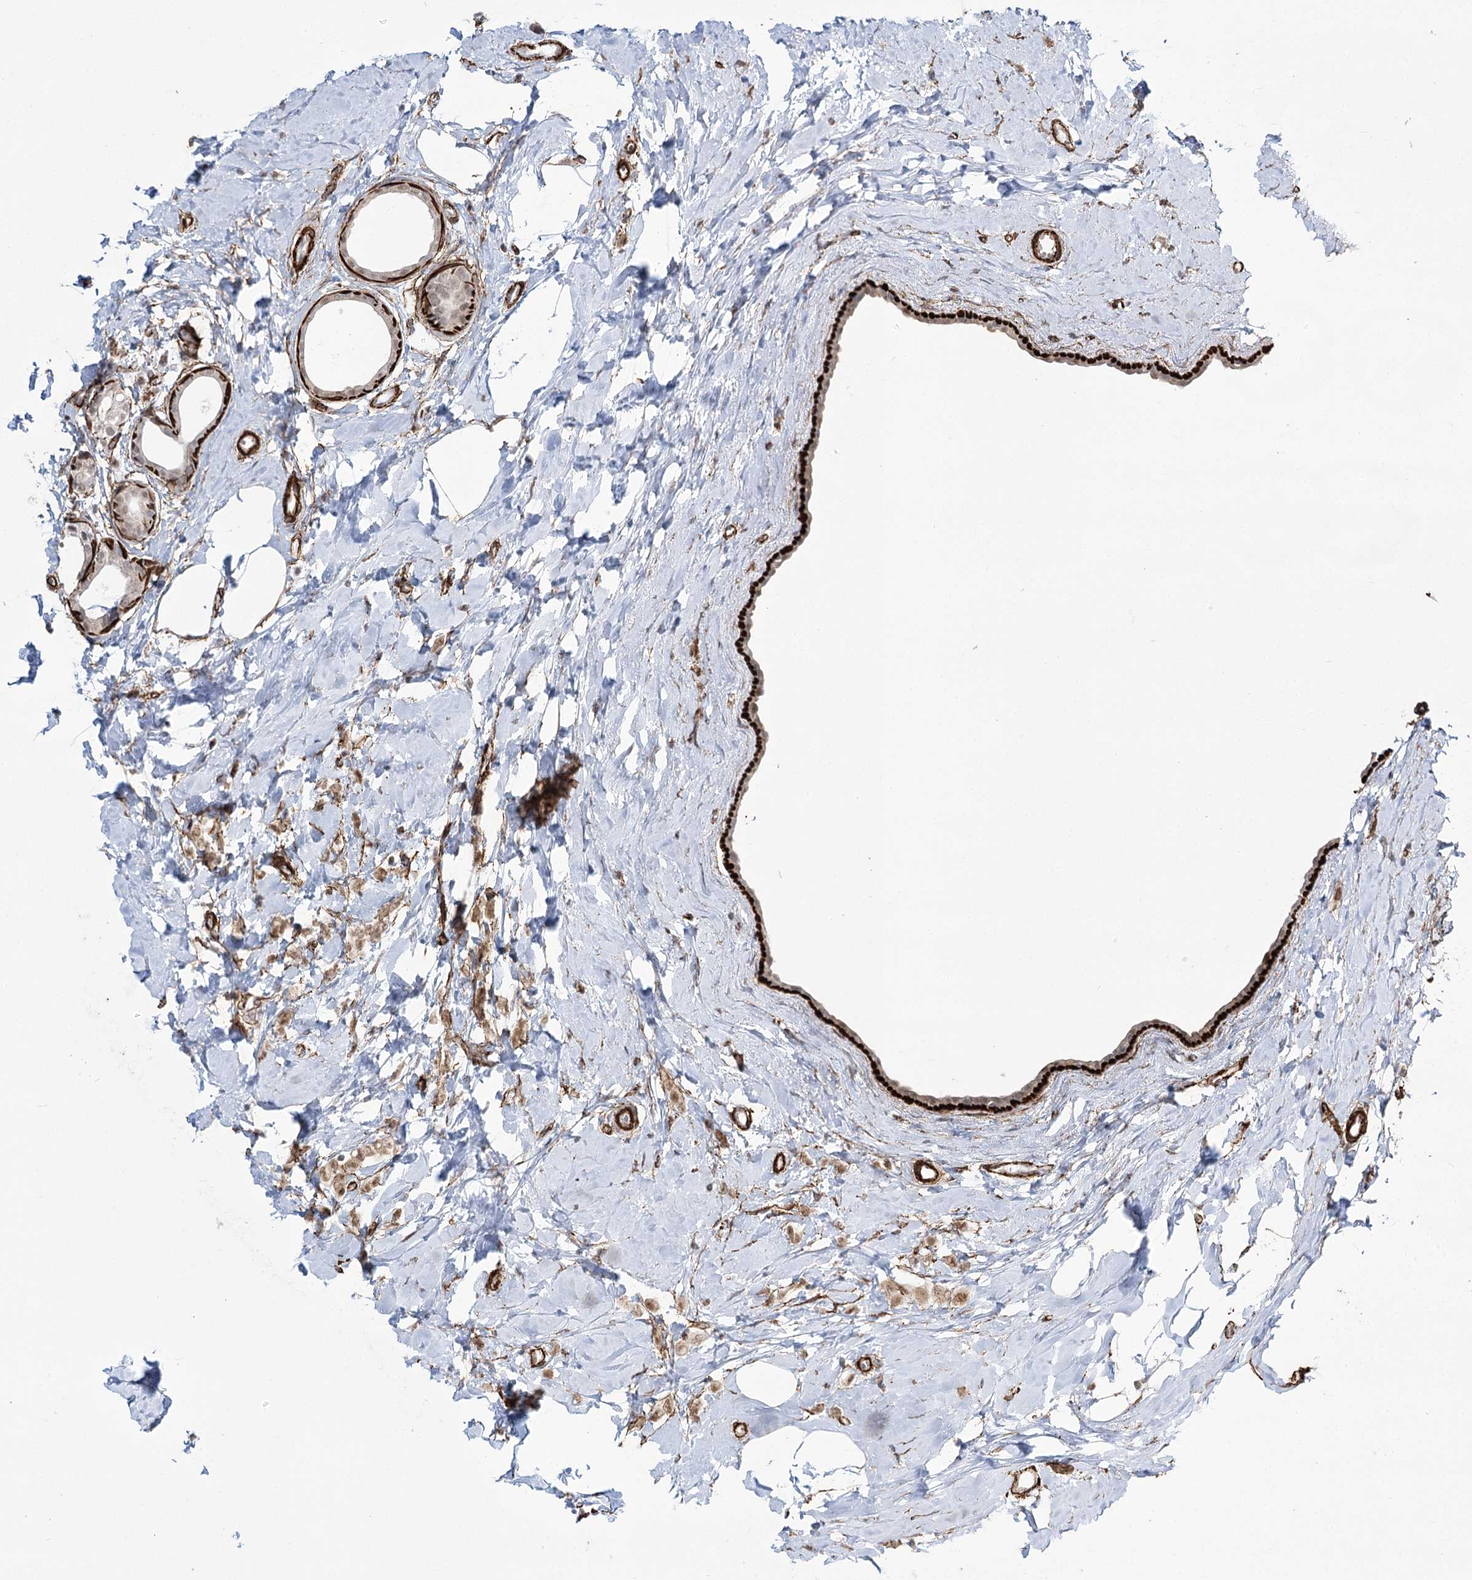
{"staining": {"intensity": "weak", "quantity": "<25%", "location": "nuclear"}, "tissue": "breast cancer", "cell_type": "Tumor cells", "image_type": "cancer", "snomed": [{"axis": "morphology", "description": "Lobular carcinoma"}, {"axis": "topography", "description": "Breast"}], "caption": "Breast cancer was stained to show a protein in brown. There is no significant positivity in tumor cells.", "gene": "CWF19L1", "patient": {"sex": "female", "age": 47}}